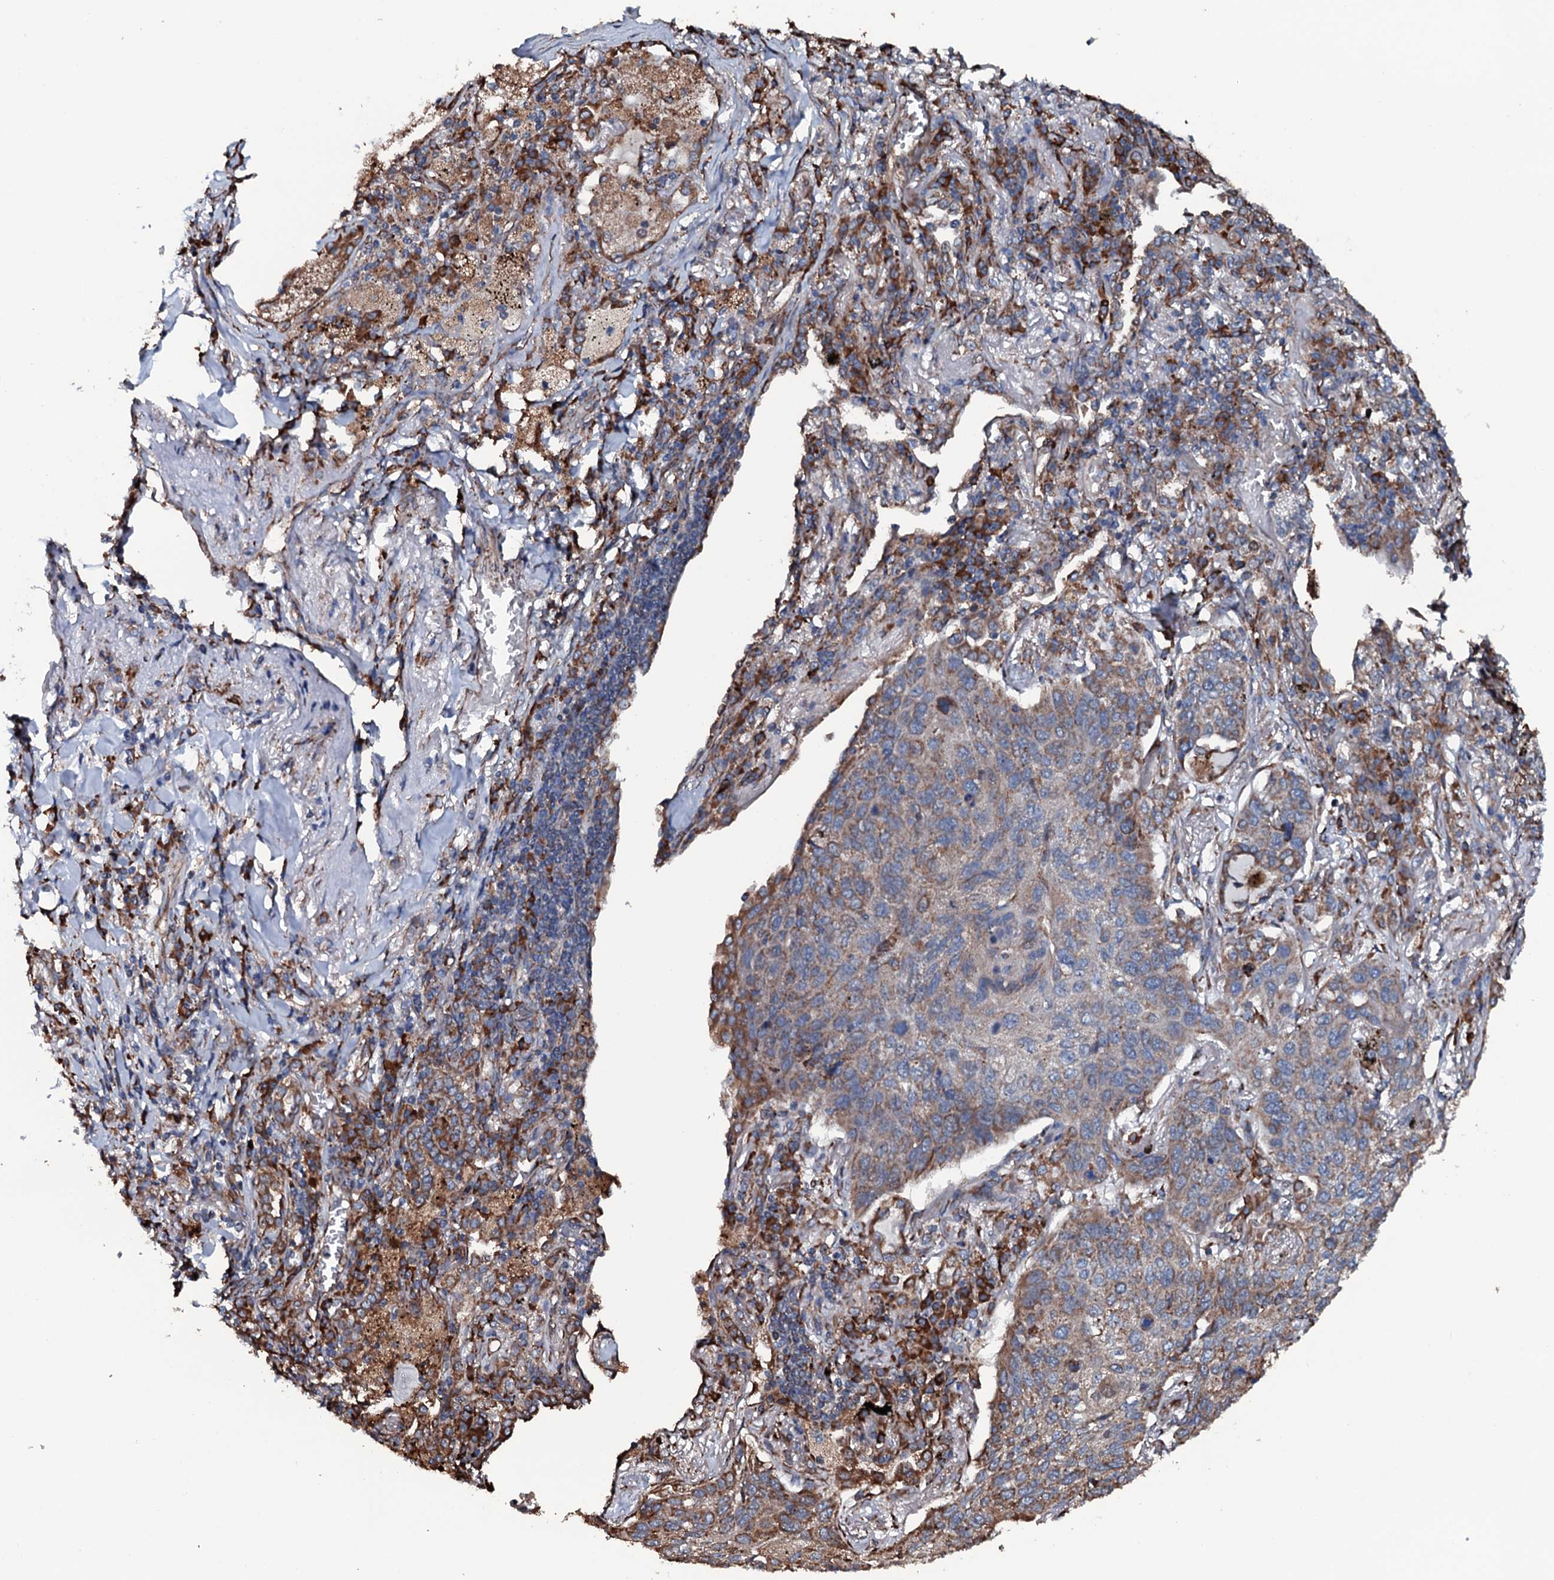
{"staining": {"intensity": "moderate", "quantity": "25%-75%", "location": "cytoplasmic/membranous"}, "tissue": "lung cancer", "cell_type": "Tumor cells", "image_type": "cancer", "snomed": [{"axis": "morphology", "description": "Squamous cell carcinoma, NOS"}, {"axis": "topography", "description": "Lung"}], "caption": "Approximately 25%-75% of tumor cells in human lung squamous cell carcinoma exhibit moderate cytoplasmic/membranous protein positivity as visualized by brown immunohistochemical staining.", "gene": "RAB12", "patient": {"sex": "female", "age": 63}}